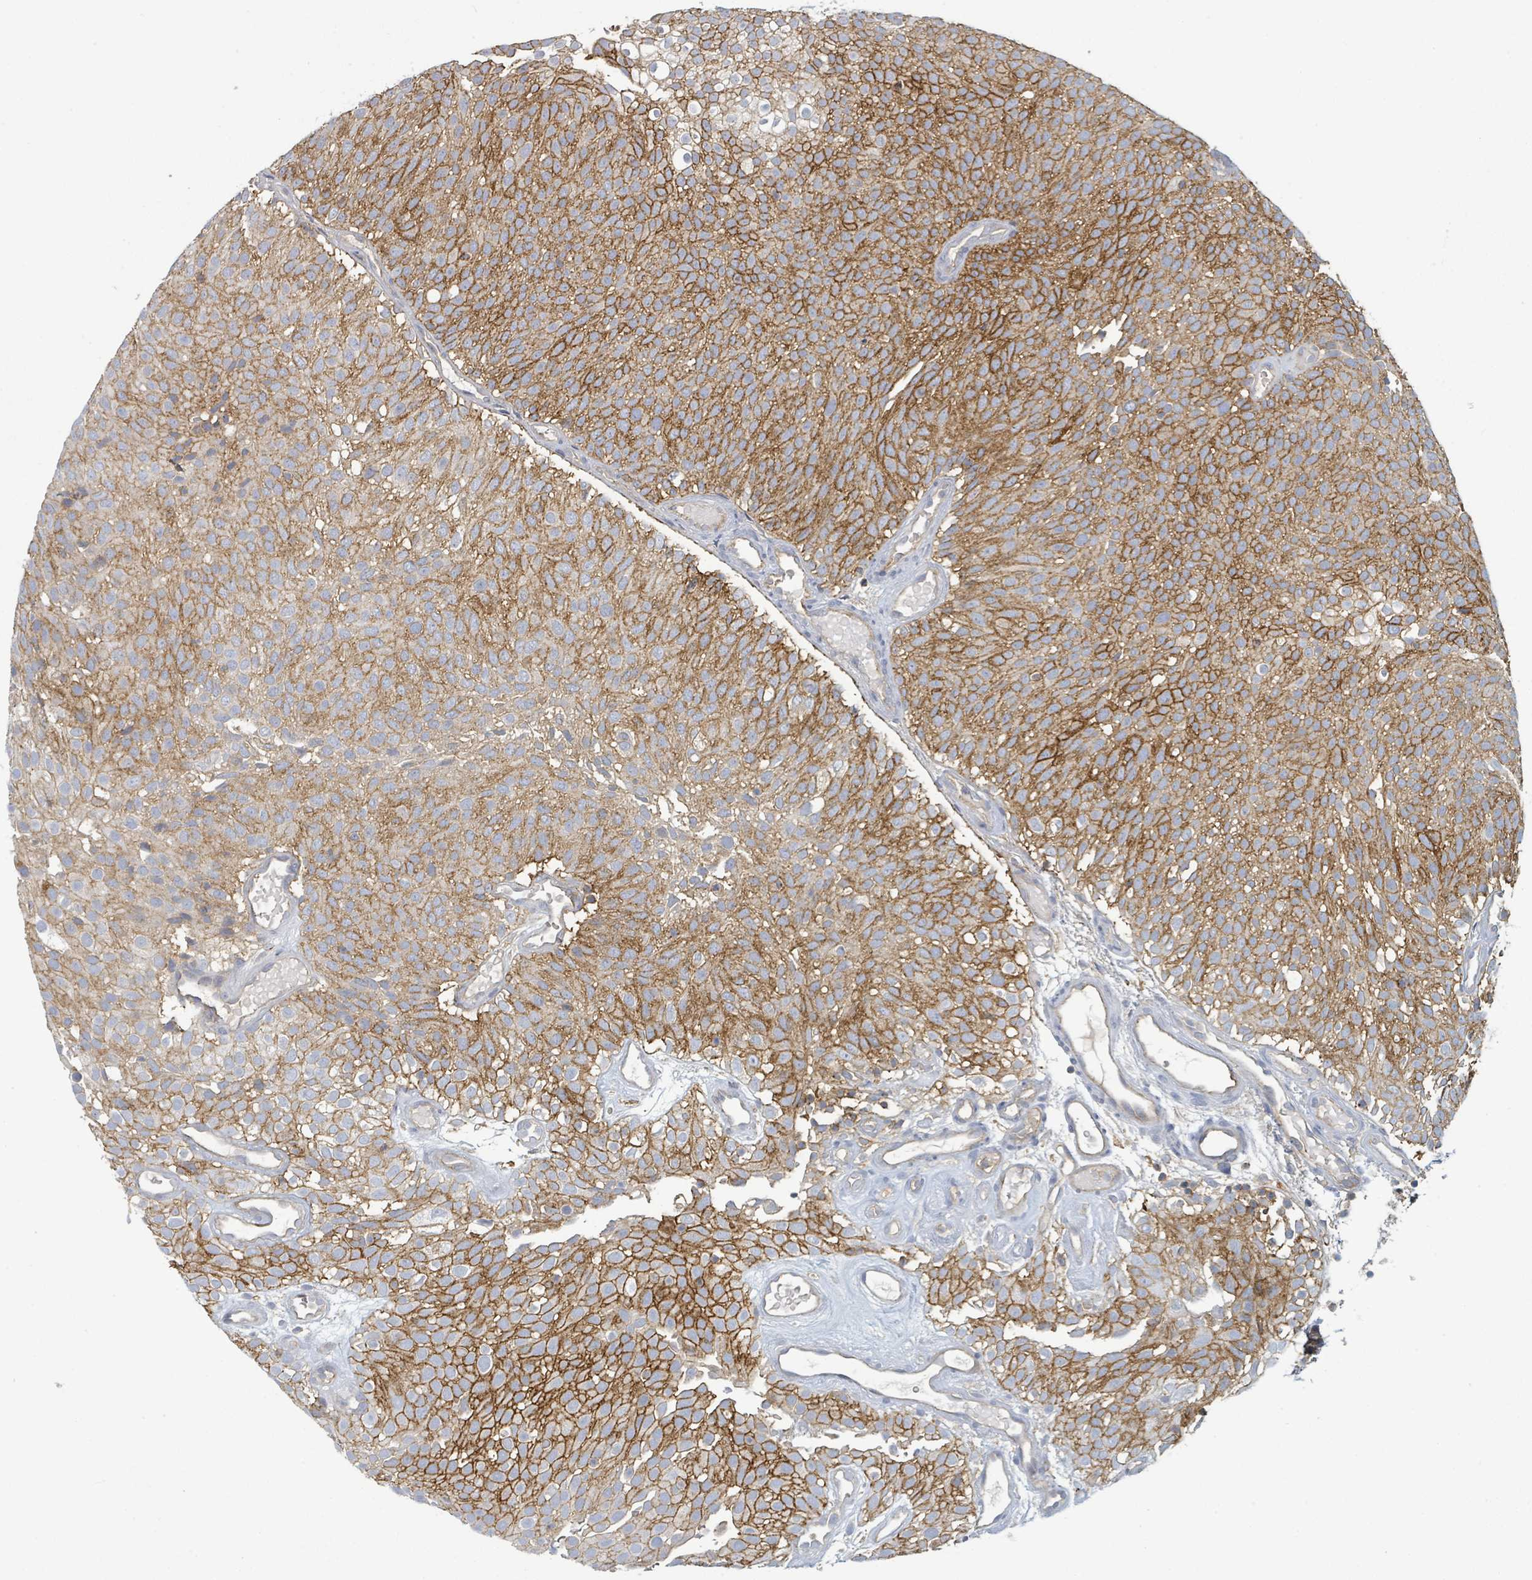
{"staining": {"intensity": "strong", "quantity": "25%-75%", "location": "cytoplasmic/membranous"}, "tissue": "urothelial cancer", "cell_type": "Tumor cells", "image_type": "cancer", "snomed": [{"axis": "morphology", "description": "Urothelial carcinoma, Low grade"}, {"axis": "topography", "description": "Urinary bladder"}], "caption": "Immunohistochemical staining of low-grade urothelial carcinoma demonstrates high levels of strong cytoplasmic/membranous expression in approximately 25%-75% of tumor cells. (Stains: DAB (3,3'-diaminobenzidine) in brown, nuclei in blue, Microscopy: brightfield microscopy at high magnification).", "gene": "TNFRSF14", "patient": {"sex": "male", "age": 78}}